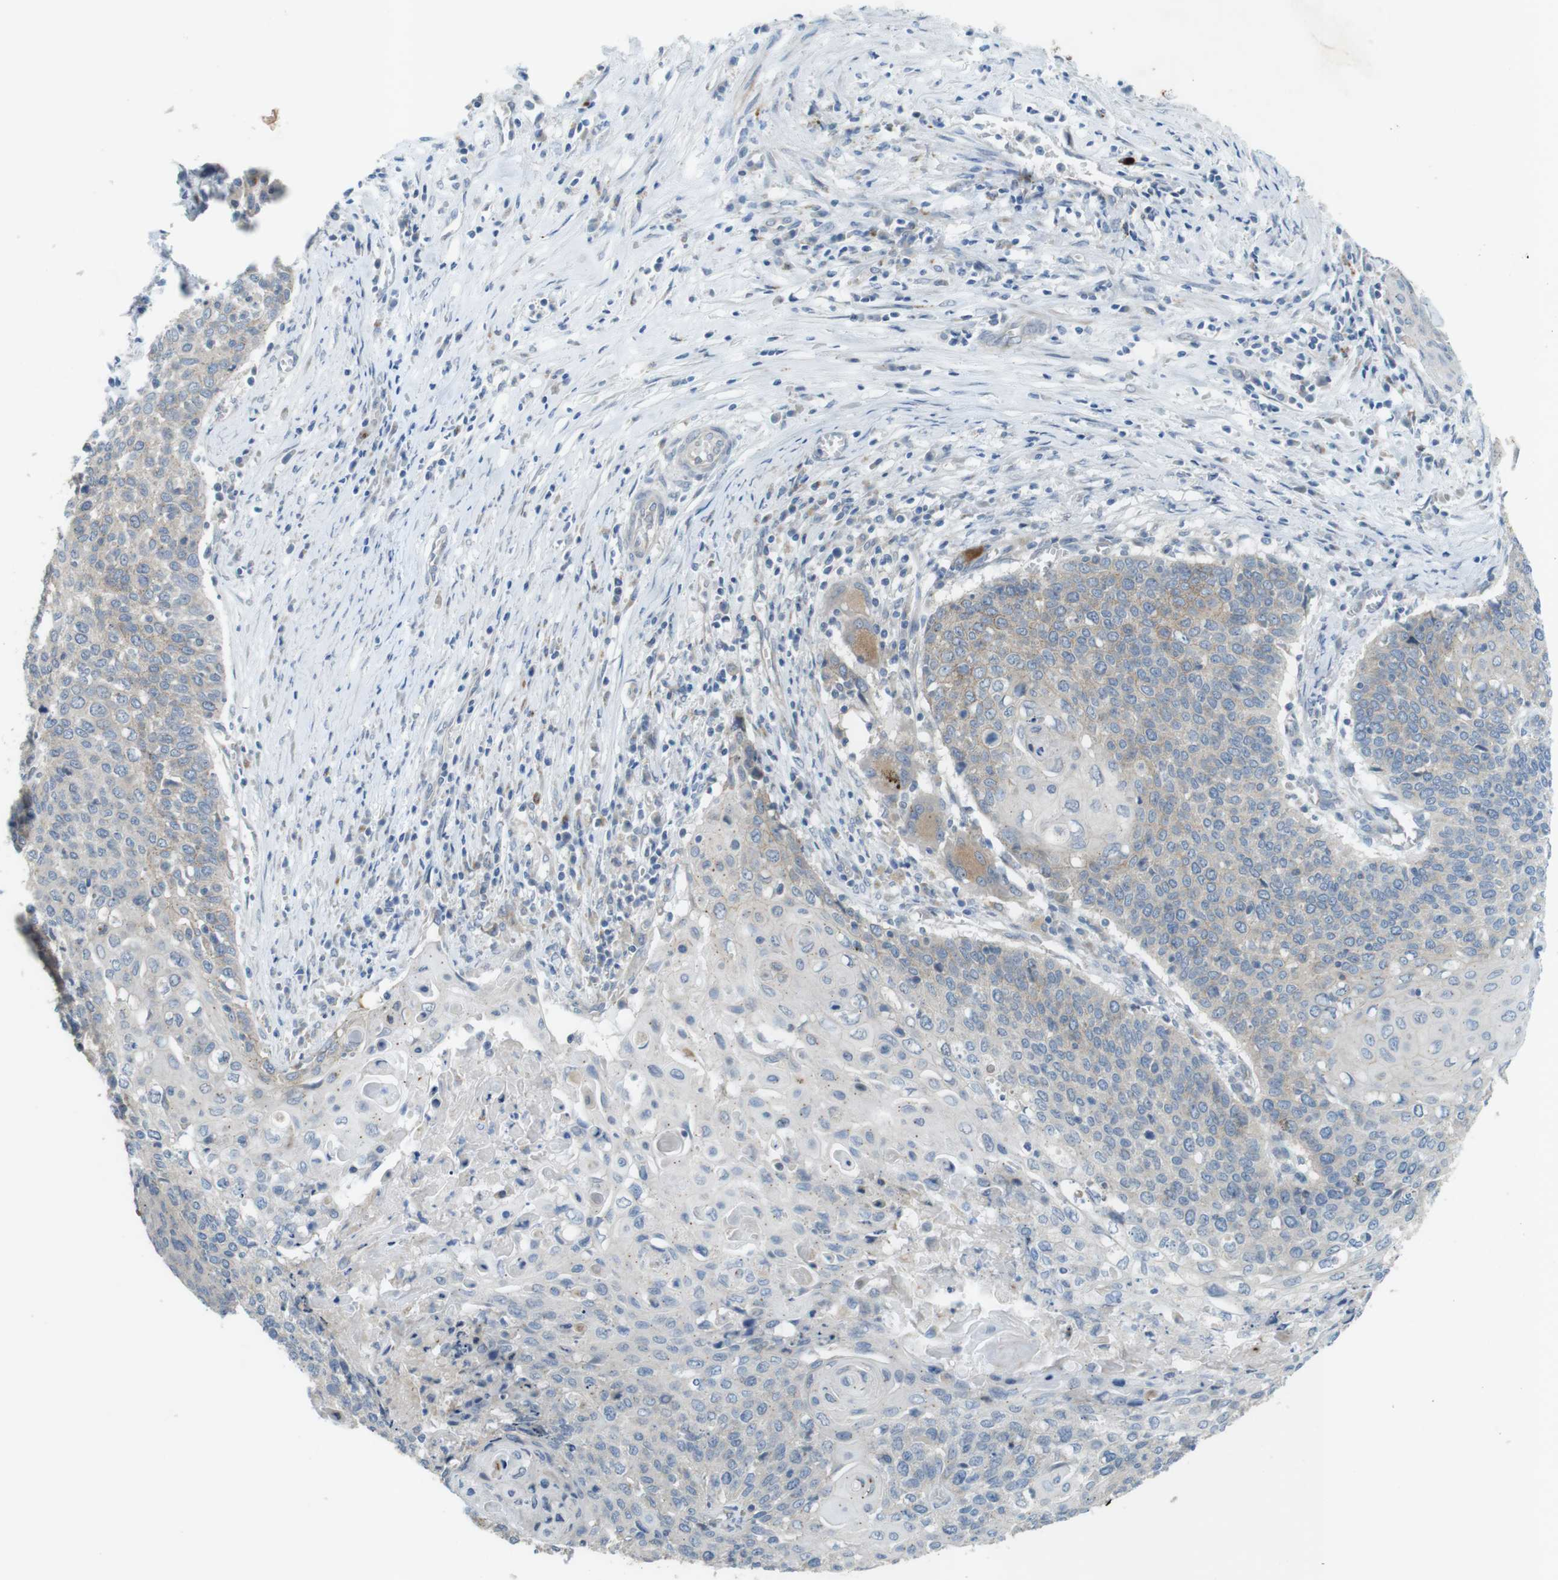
{"staining": {"intensity": "weak", "quantity": "<25%", "location": "cytoplasmic/membranous"}, "tissue": "cervical cancer", "cell_type": "Tumor cells", "image_type": "cancer", "snomed": [{"axis": "morphology", "description": "Squamous cell carcinoma, NOS"}, {"axis": "topography", "description": "Cervix"}], "caption": "IHC photomicrograph of cervical cancer stained for a protein (brown), which shows no positivity in tumor cells.", "gene": "TYW1", "patient": {"sex": "female", "age": 39}}